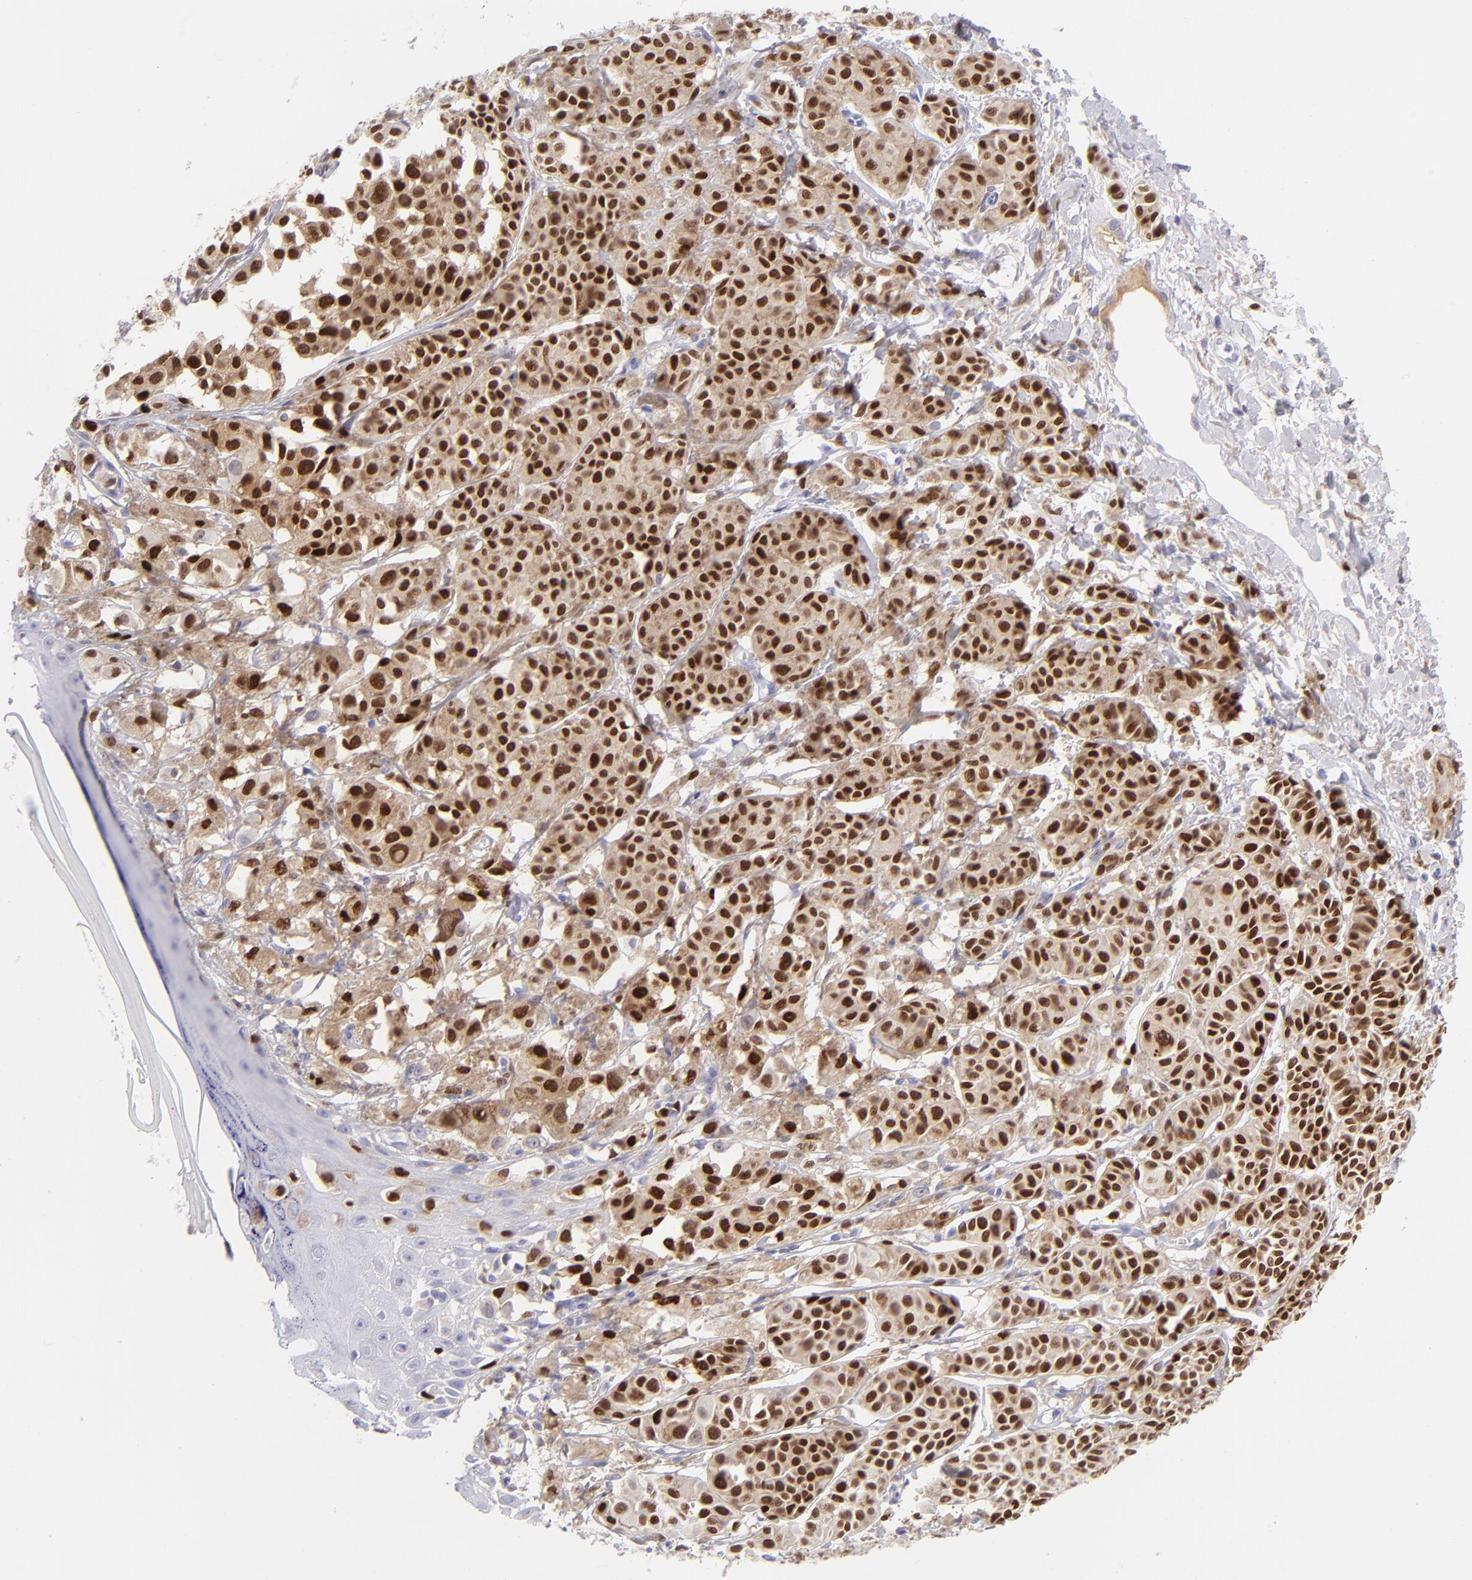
{"staining": {"intensity": "strong", "quantity": ">75%", "location": "nuclear"}, "tissue": "melanoma", "cell_type": "Tumor cells", "image_type": "cancer", "snomed": [{"axis": "morphology", "description": "Malignant melanoma, NOS"}, {"axis": "topography", "description": "Skin"}], "caption": "Protein staining of melanoma tissue exhibits strong nuclear staining in about >75% of tumor cells.", "gene": "MITF", "patient": {"sex": "male", "age": 76}}